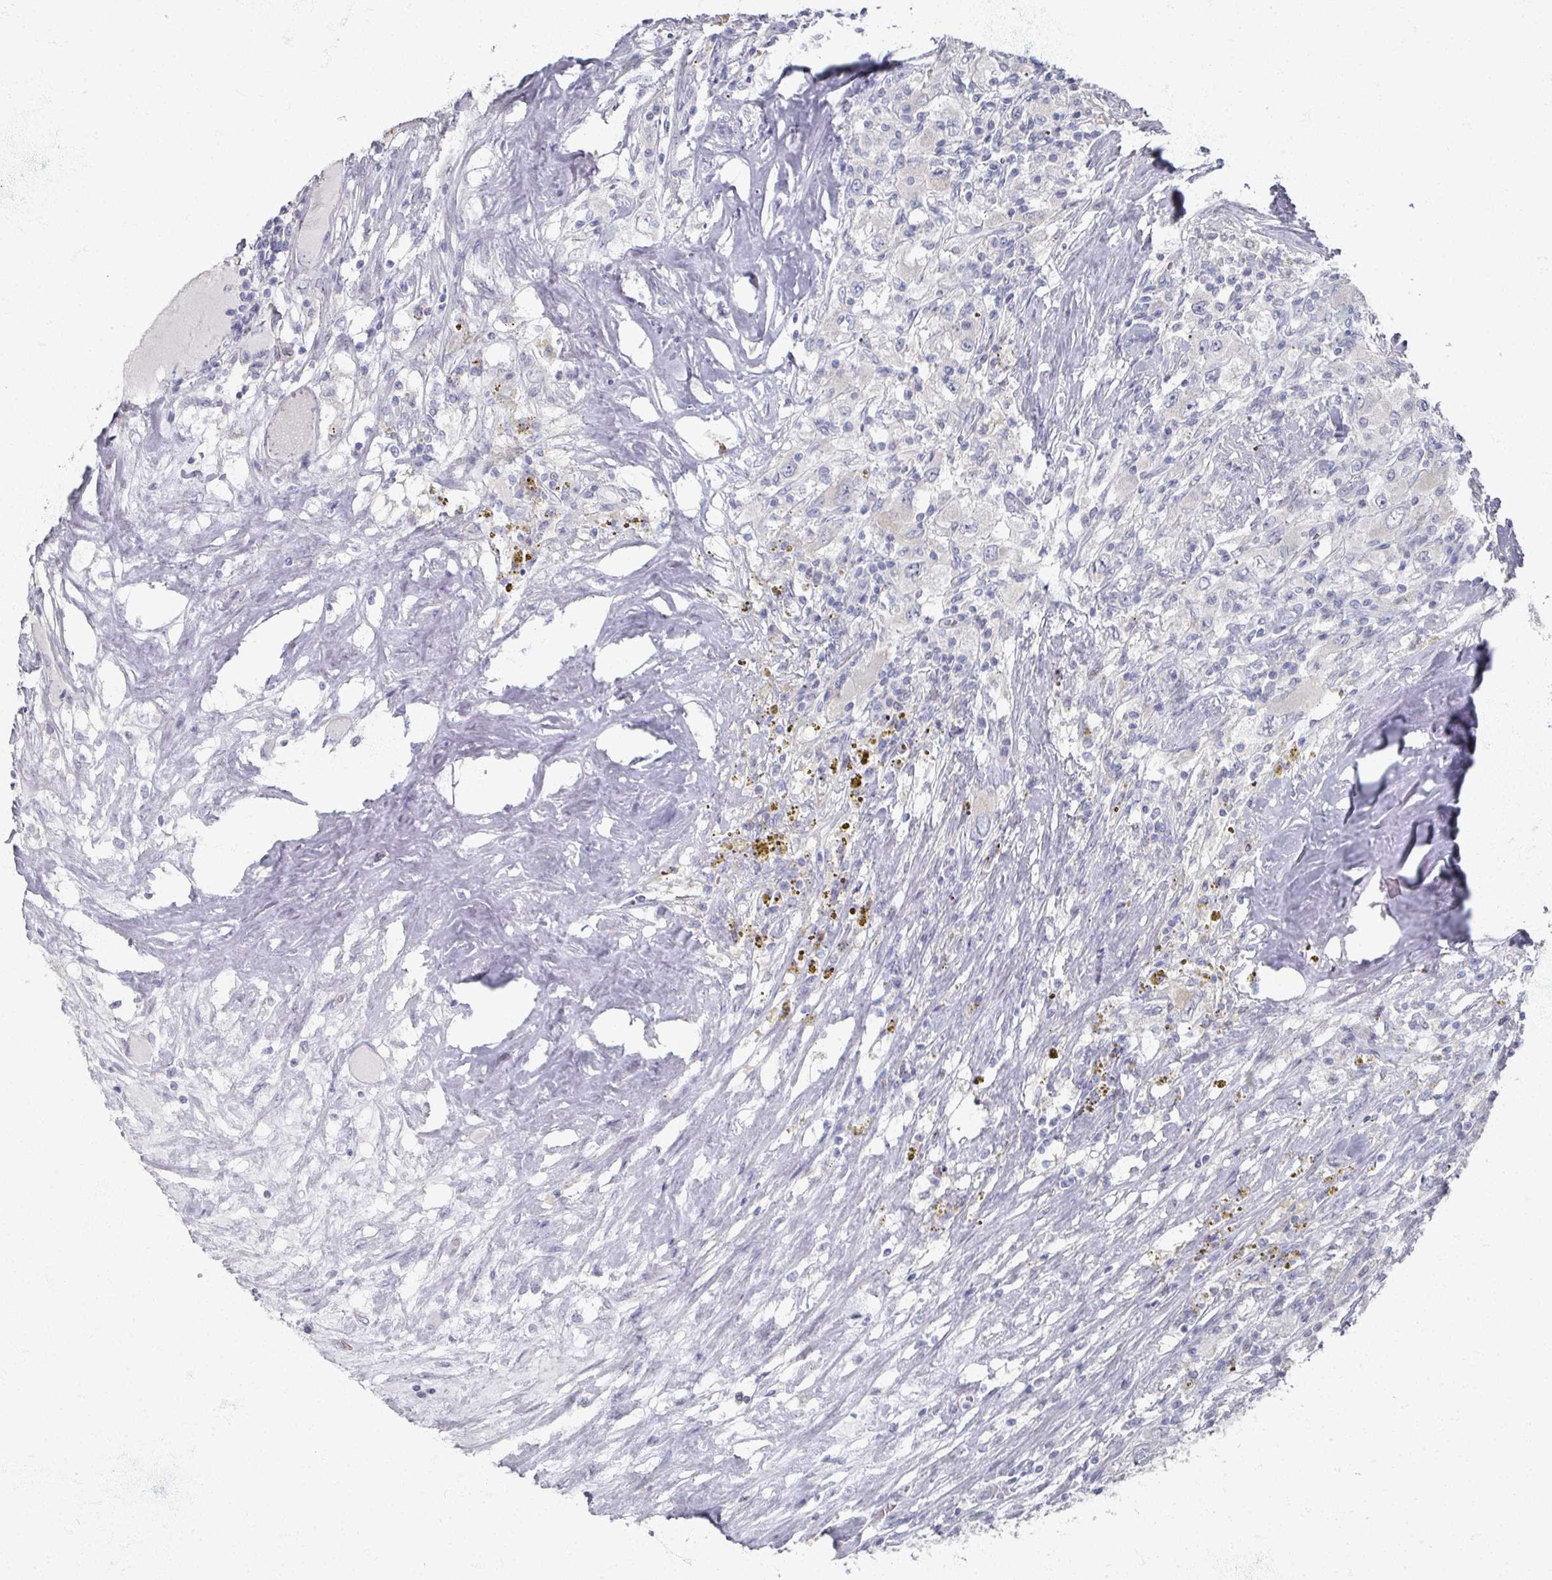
{"staining": {"intensity": "negative", "quantity": "none", "location": "none"}, "tissue": "renal cancer", "cell_type": "Tumor cells", "image_type": "cancer", "snomed": [{"axis": "morphology", "description": "Adenocarcinoma, NOS"}, {"axis": "topography", "description": "Kidney"}], "caption": "Human adenocarcinoma (renal) stained for a protein using IHC shows no expression in tumor cells.", "gene": "TTYH3", "patient": {"sex": "female", "age": 67}}